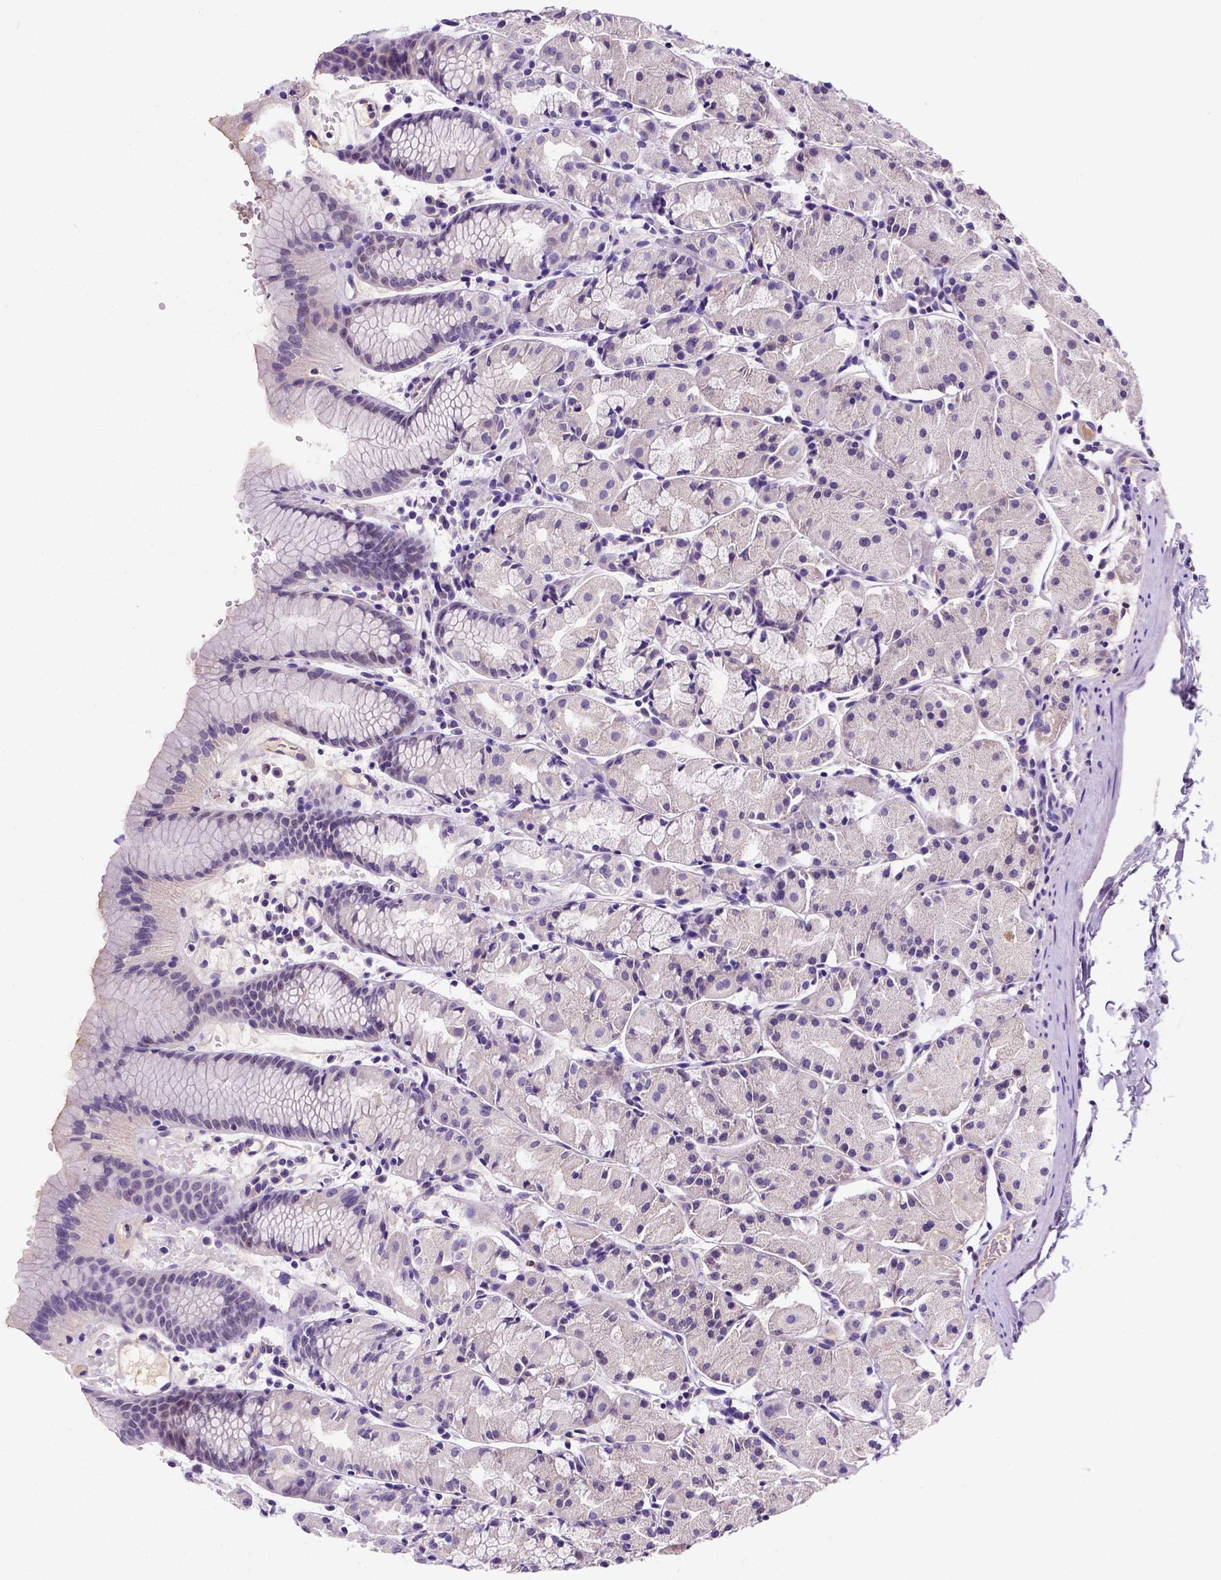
{"staining": {"intensity": "negative", "quantity": "none", "location": "none"}, "tissue": "stomach", "cell_type": "Glandular cells", "image_type": "normal", "snomed": [{"axis": "morphology", "description": "Normal tissue, NOS"}, {"axis": "topography", "description": "Stomach, upper"}], "caption": "Immunohistochemical staining of normal stomach shows no significant positivity in glandular cells.", "gene": "FAM81B", "patient": {"sex": "male", "age": 47}}